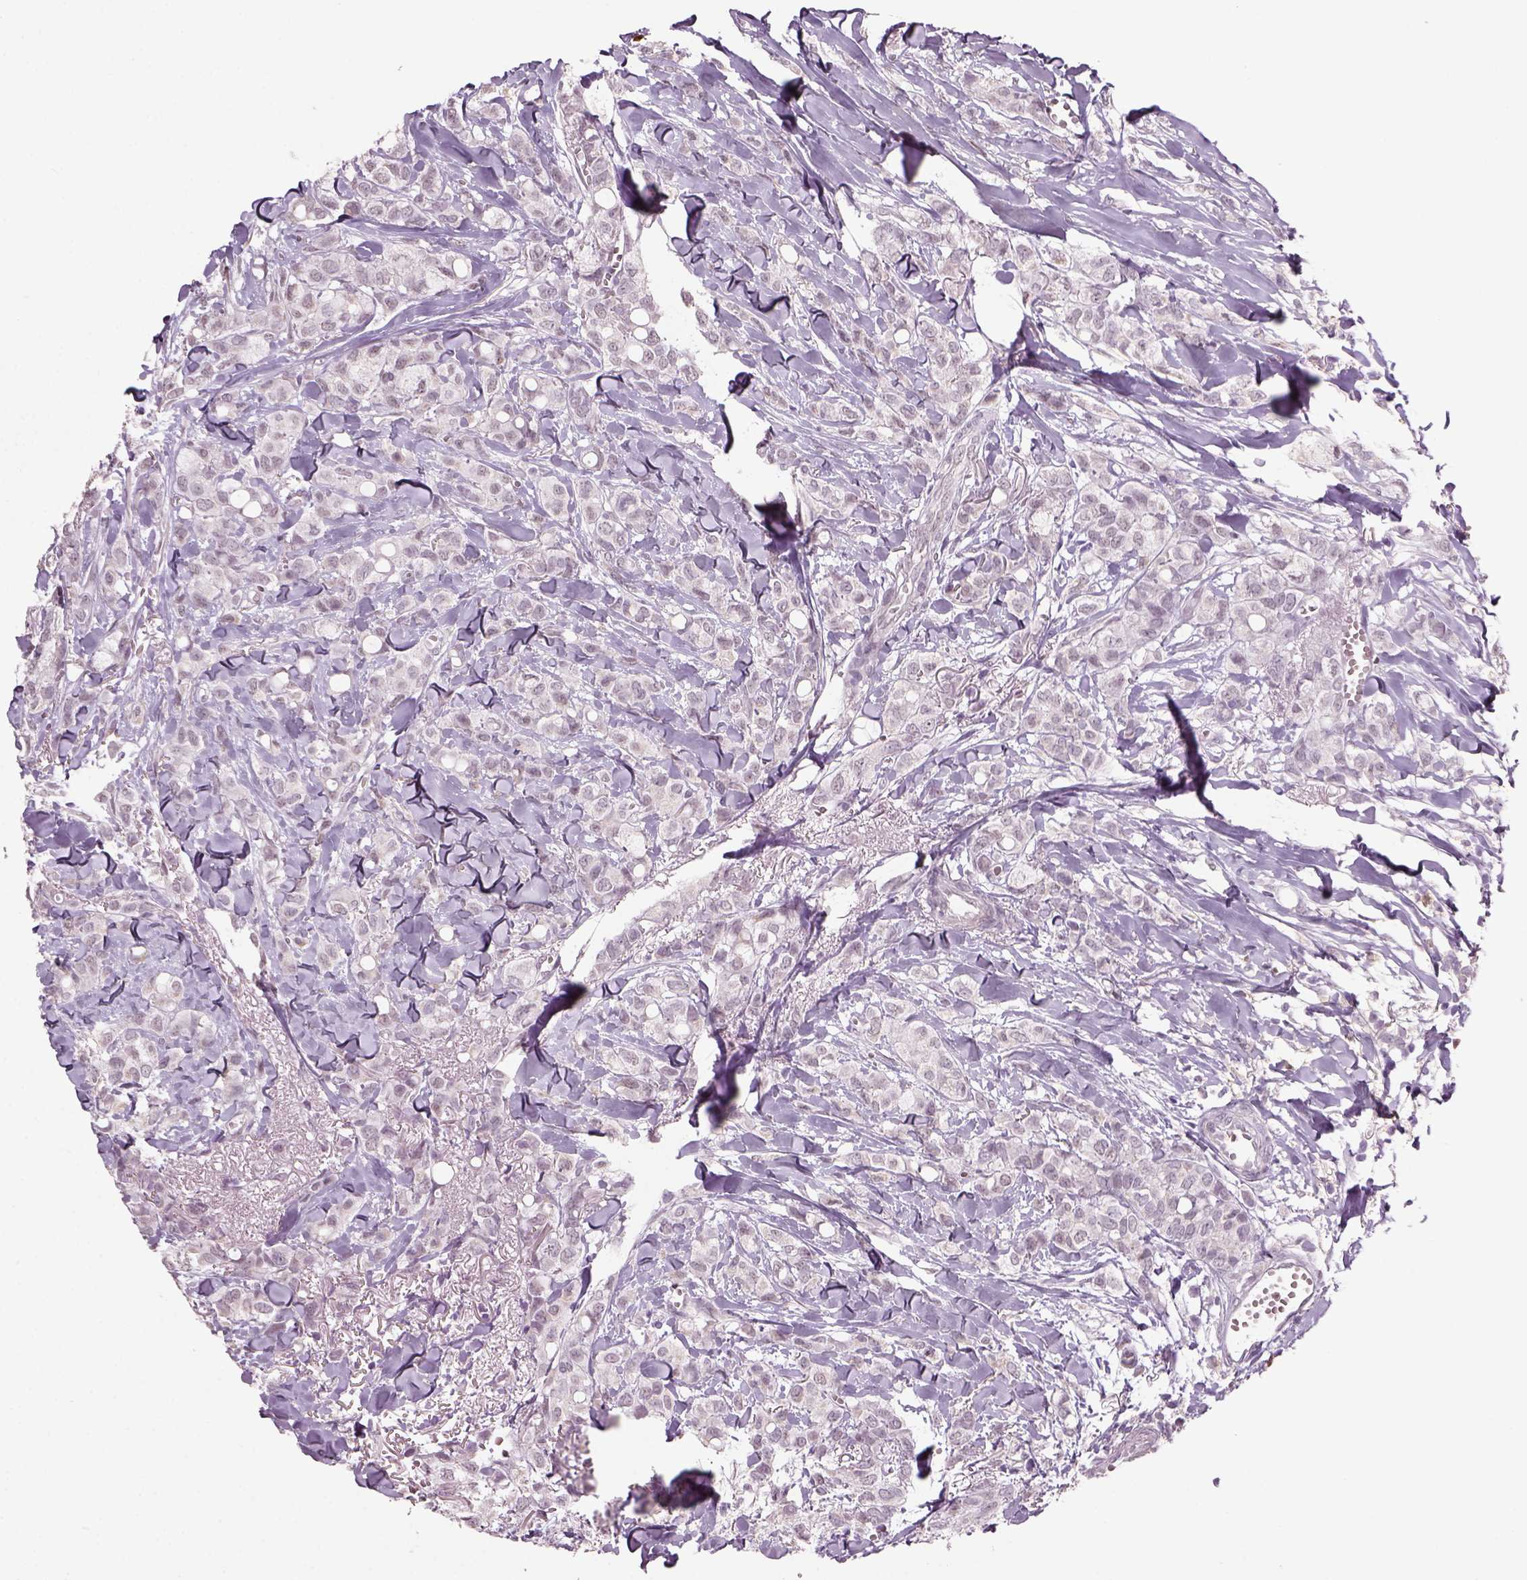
{"staining": {"intensity": "negative", "quantity": "none", "location": "none"}, "tissue": "breast cancer", "cell_type": "Tumor cells", "image_type": "cancer", "snomed": [{"axis": "morphology", "description": "Duct carcinoma"}, {"axis": "topography", "description": "Breast"}], "caption": "High power microscopy micrograph of an immunohistochemistry (IHC) image of breast intraductal carcinoma, revealing no significant expression in tumor cells. (DAB IHC visualized using brightfield microscopy, high magnification).", "gene": "NAT8", "patient": {"sex": "female", "age": 85}}